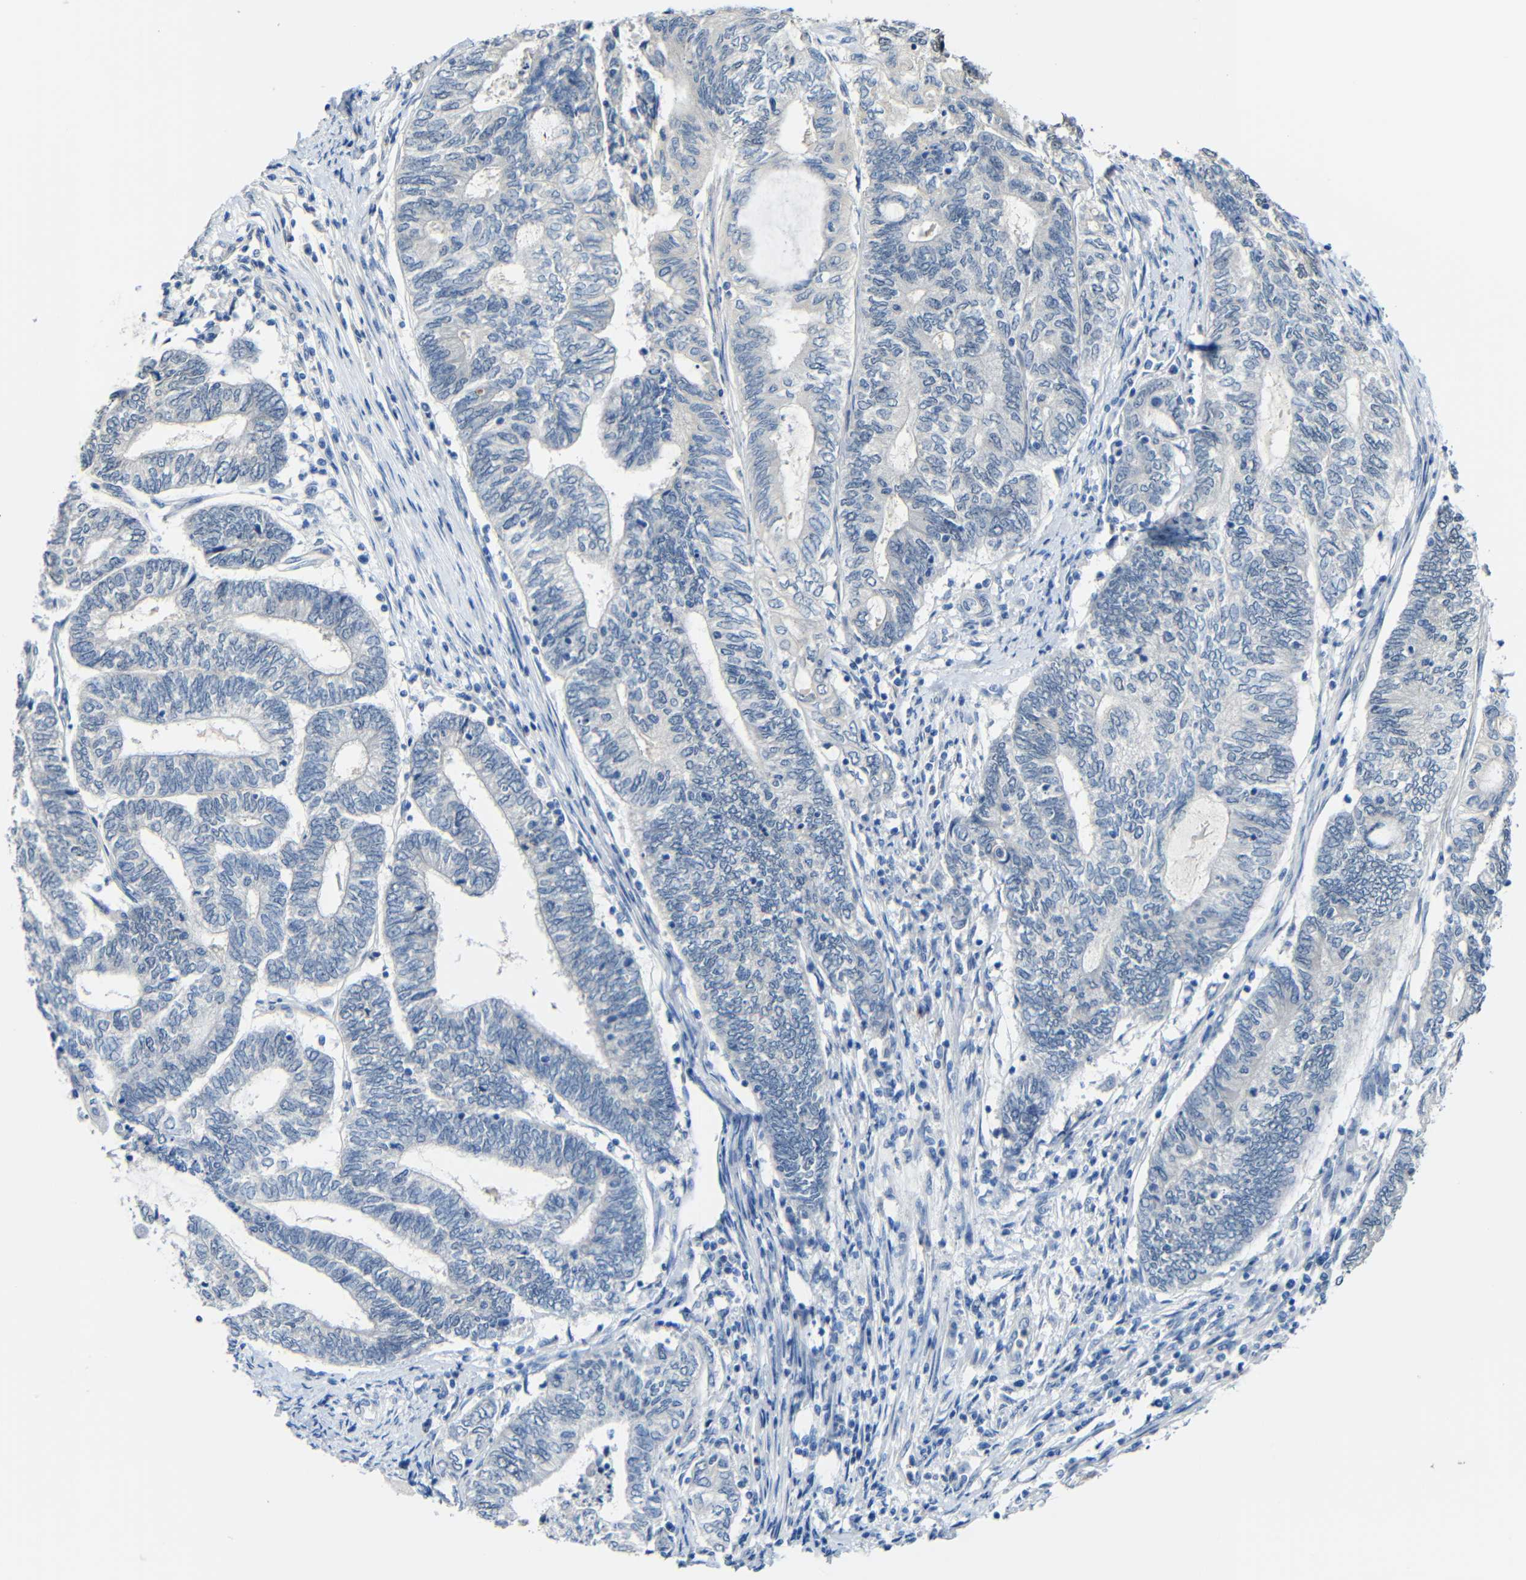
{"staining": {"intensity": "negative", "quantity": "none", "location": "none"}, "tissue": "endometrial cancer", "cell_type": "Tumor cells", "image_type": "cancer", "snomed": [{"axis": "morphology", "description": "Adenocarcinoma, NOS"}, {"axis": "topography", "description": "Uterus"}, {"axis": "topography", "description": "Endometrium"}], "caption": "Immunohistochemistry micrograph of neoplastic tissue: human endometrial cancer (adenocarcinoma) stained with DAB (3,3'-diaminobenzidine) reveals no significant protein staining in tumor cells.", "gene": "STBD1", "patient": {"sex": "female", "age": 70}}